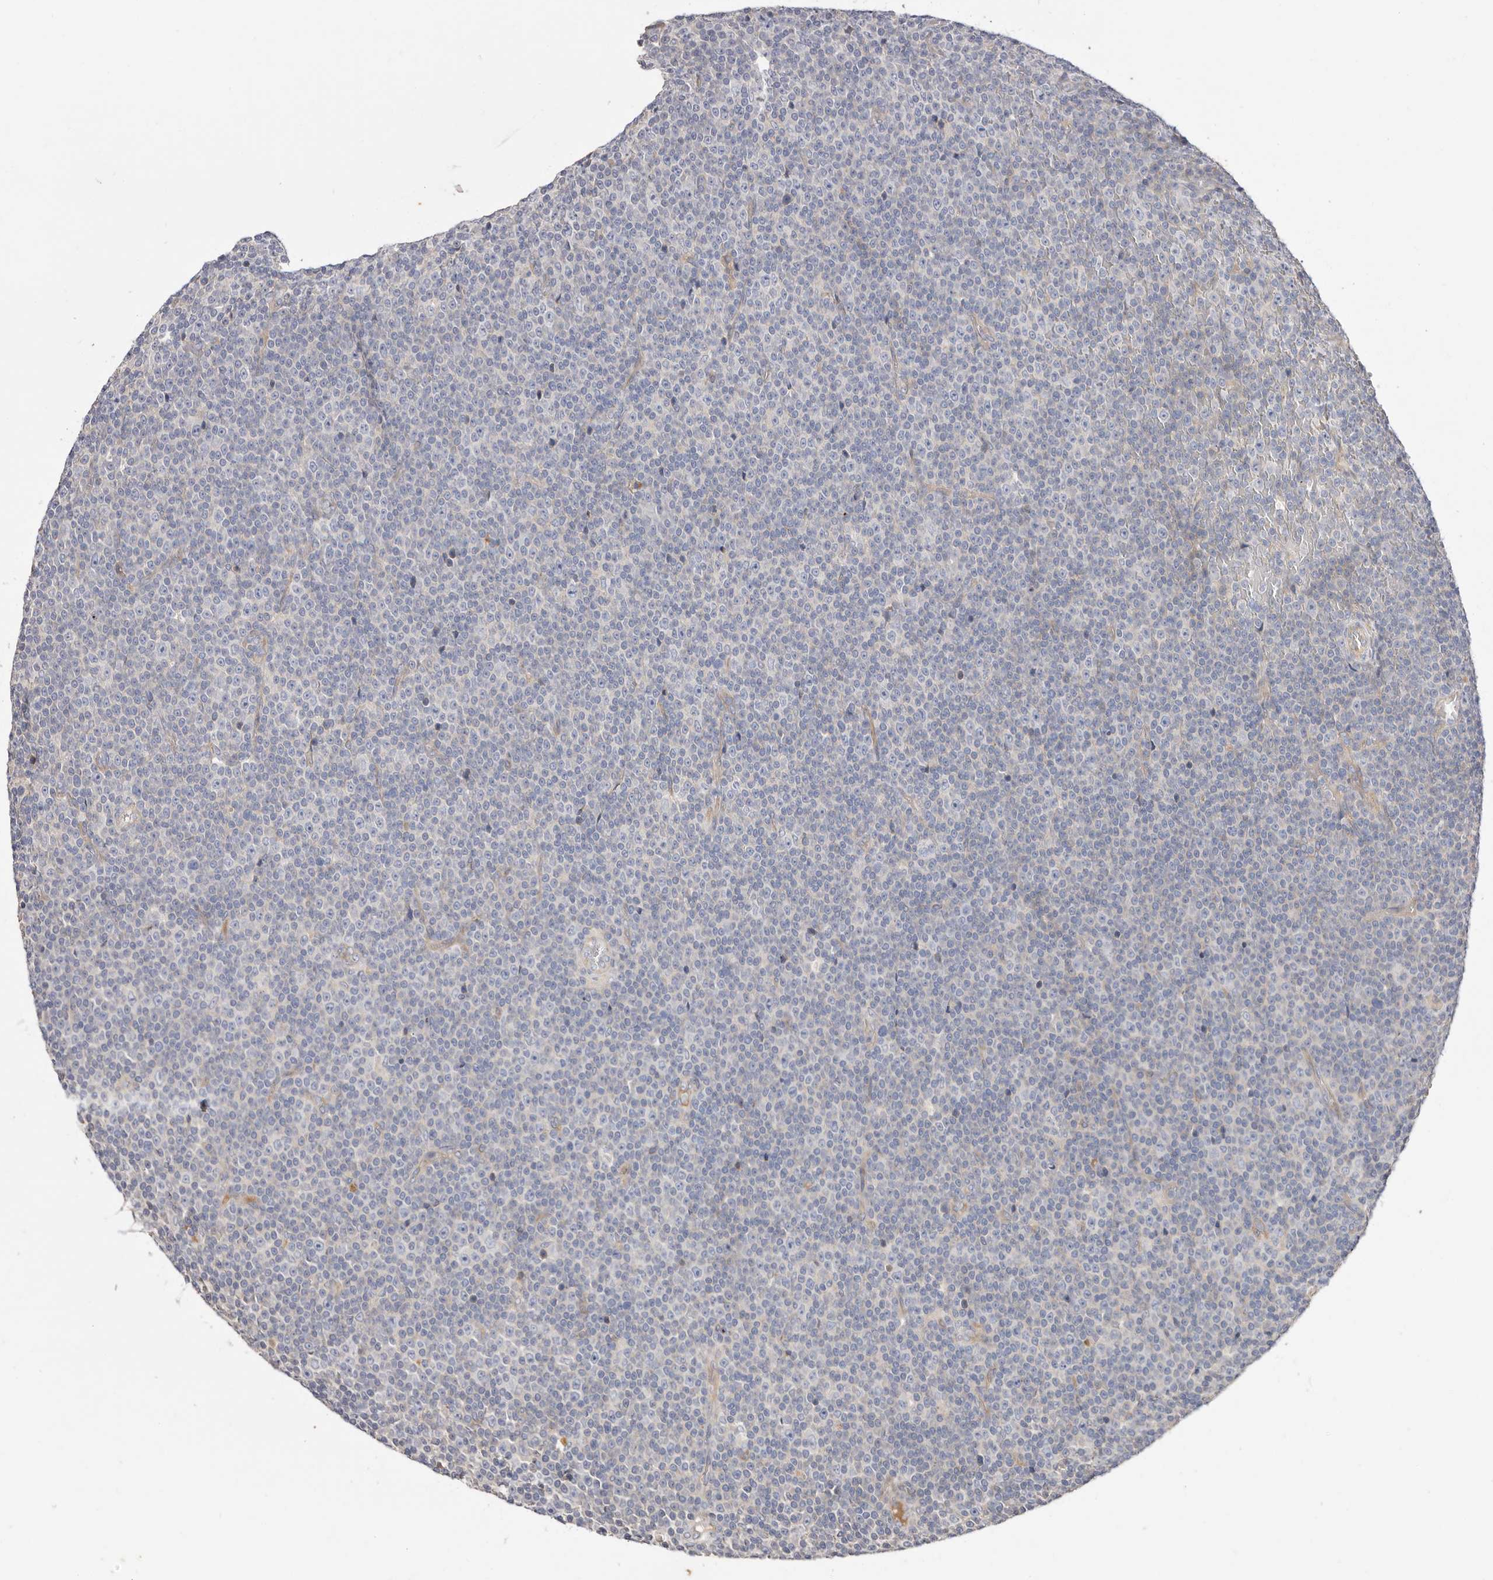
{"staining": {"intensity": "negative", "quantity": "none", "location": "none"}, "tissue": "lymphoma", "cell_type": "Tumor cells", "image_type": "cancer", "snomed": [{"axis": "morphology", "description": "Malignant lymphoma, non-Hodgkin's type, Low grade"}, {"axis": "topography", "description": "Lymph node"}], "caption": "Human malignant lymphoma, non-Hodgkin's type (low-grade) stained for a protein using immunohistochemistry shows no expression in tumor cells.", "gene": "STK16", "patient": {"sex": "female", "age": 67}}